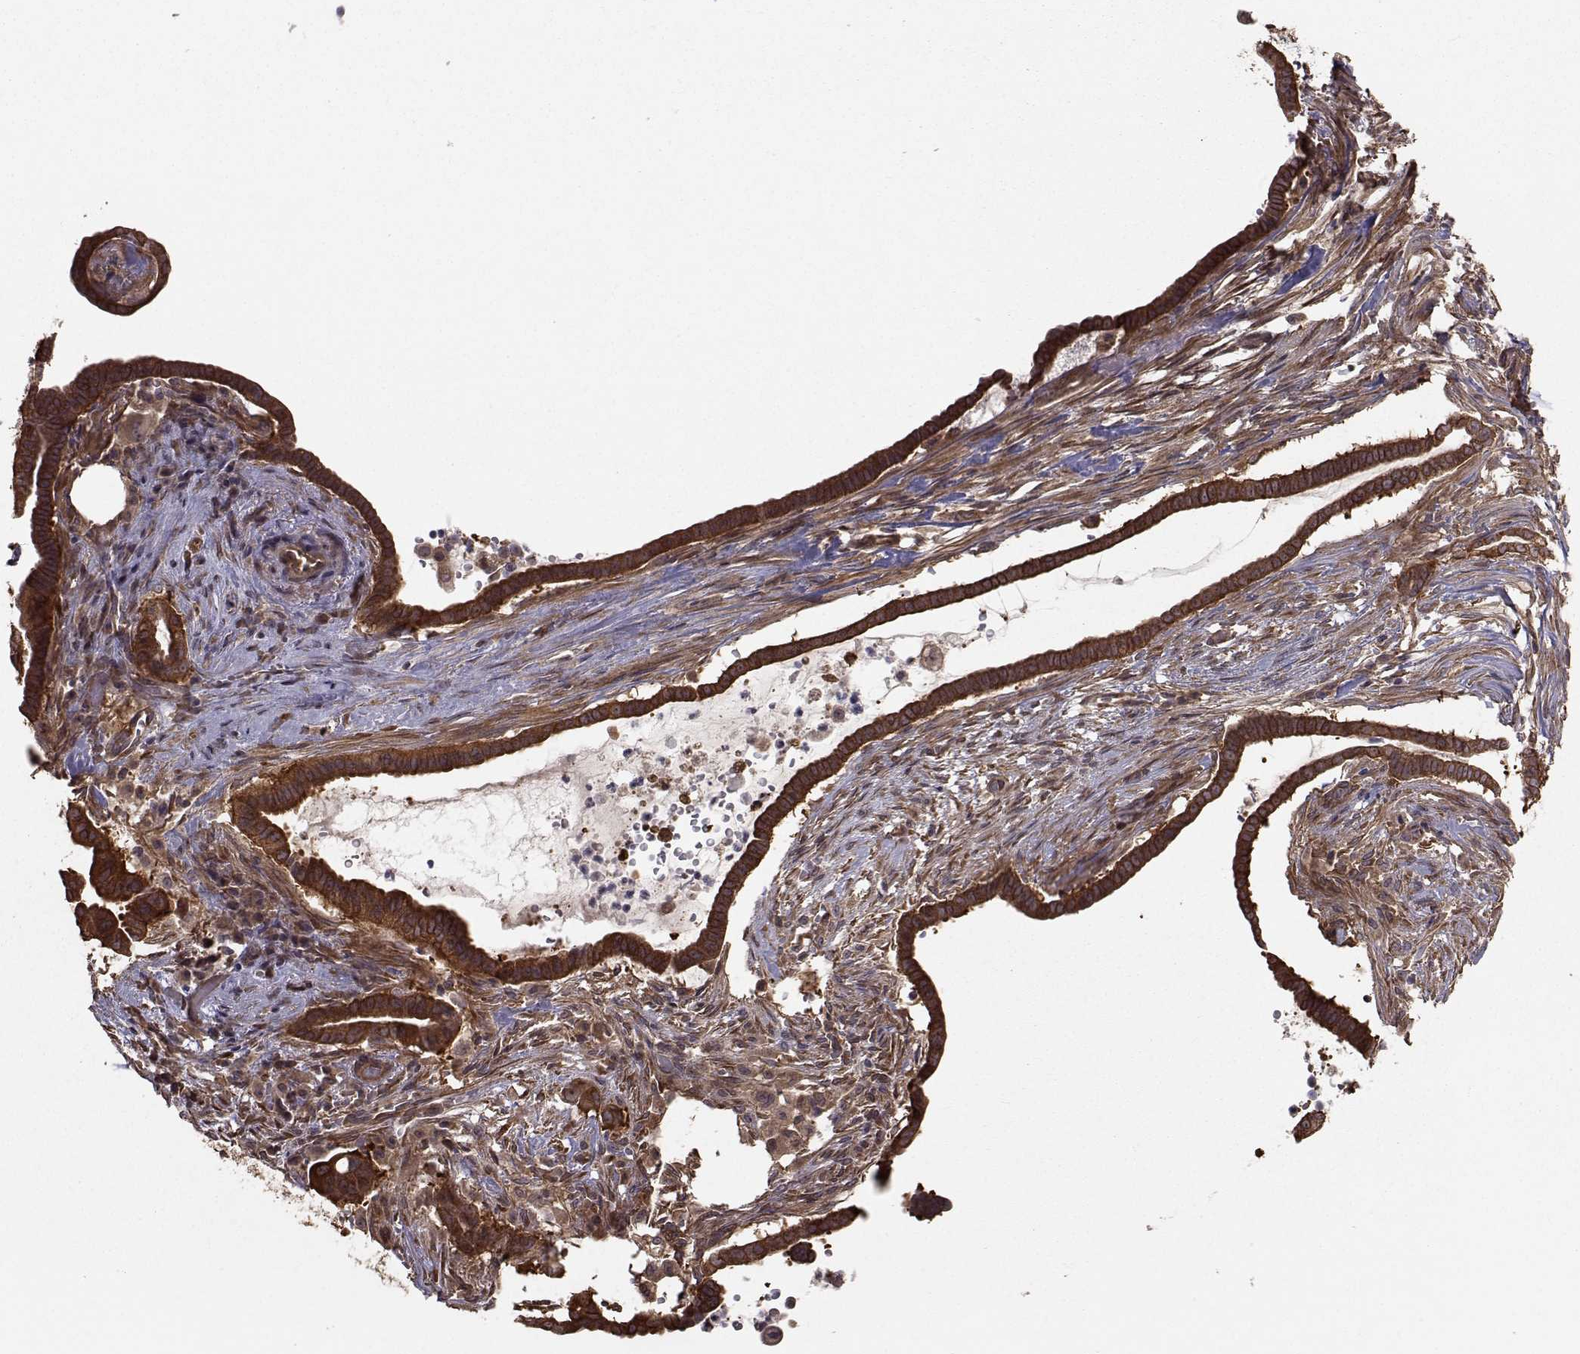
{"staining": {"intensity": "strong", "quantity": ">75%", "location": "cytoplasmic/membranous"}, "tissue": "pancreatic cancer", "cell_type": "Tumor cells", "image_type": "cancer", "snomed": [{"axis": "morphology", "description": "Adenocarcinoma, NOS"}, {"axis": "topography", "description": "Pancreas"}], "caption": "Immunohistochemical staining of human pancreatic cancer exhibits strong cytoplasmic/membranous protein expression in about >75% of tumor cells.", "gene": "TRIP10", "patient": {"sex": "male", "age": 61}}